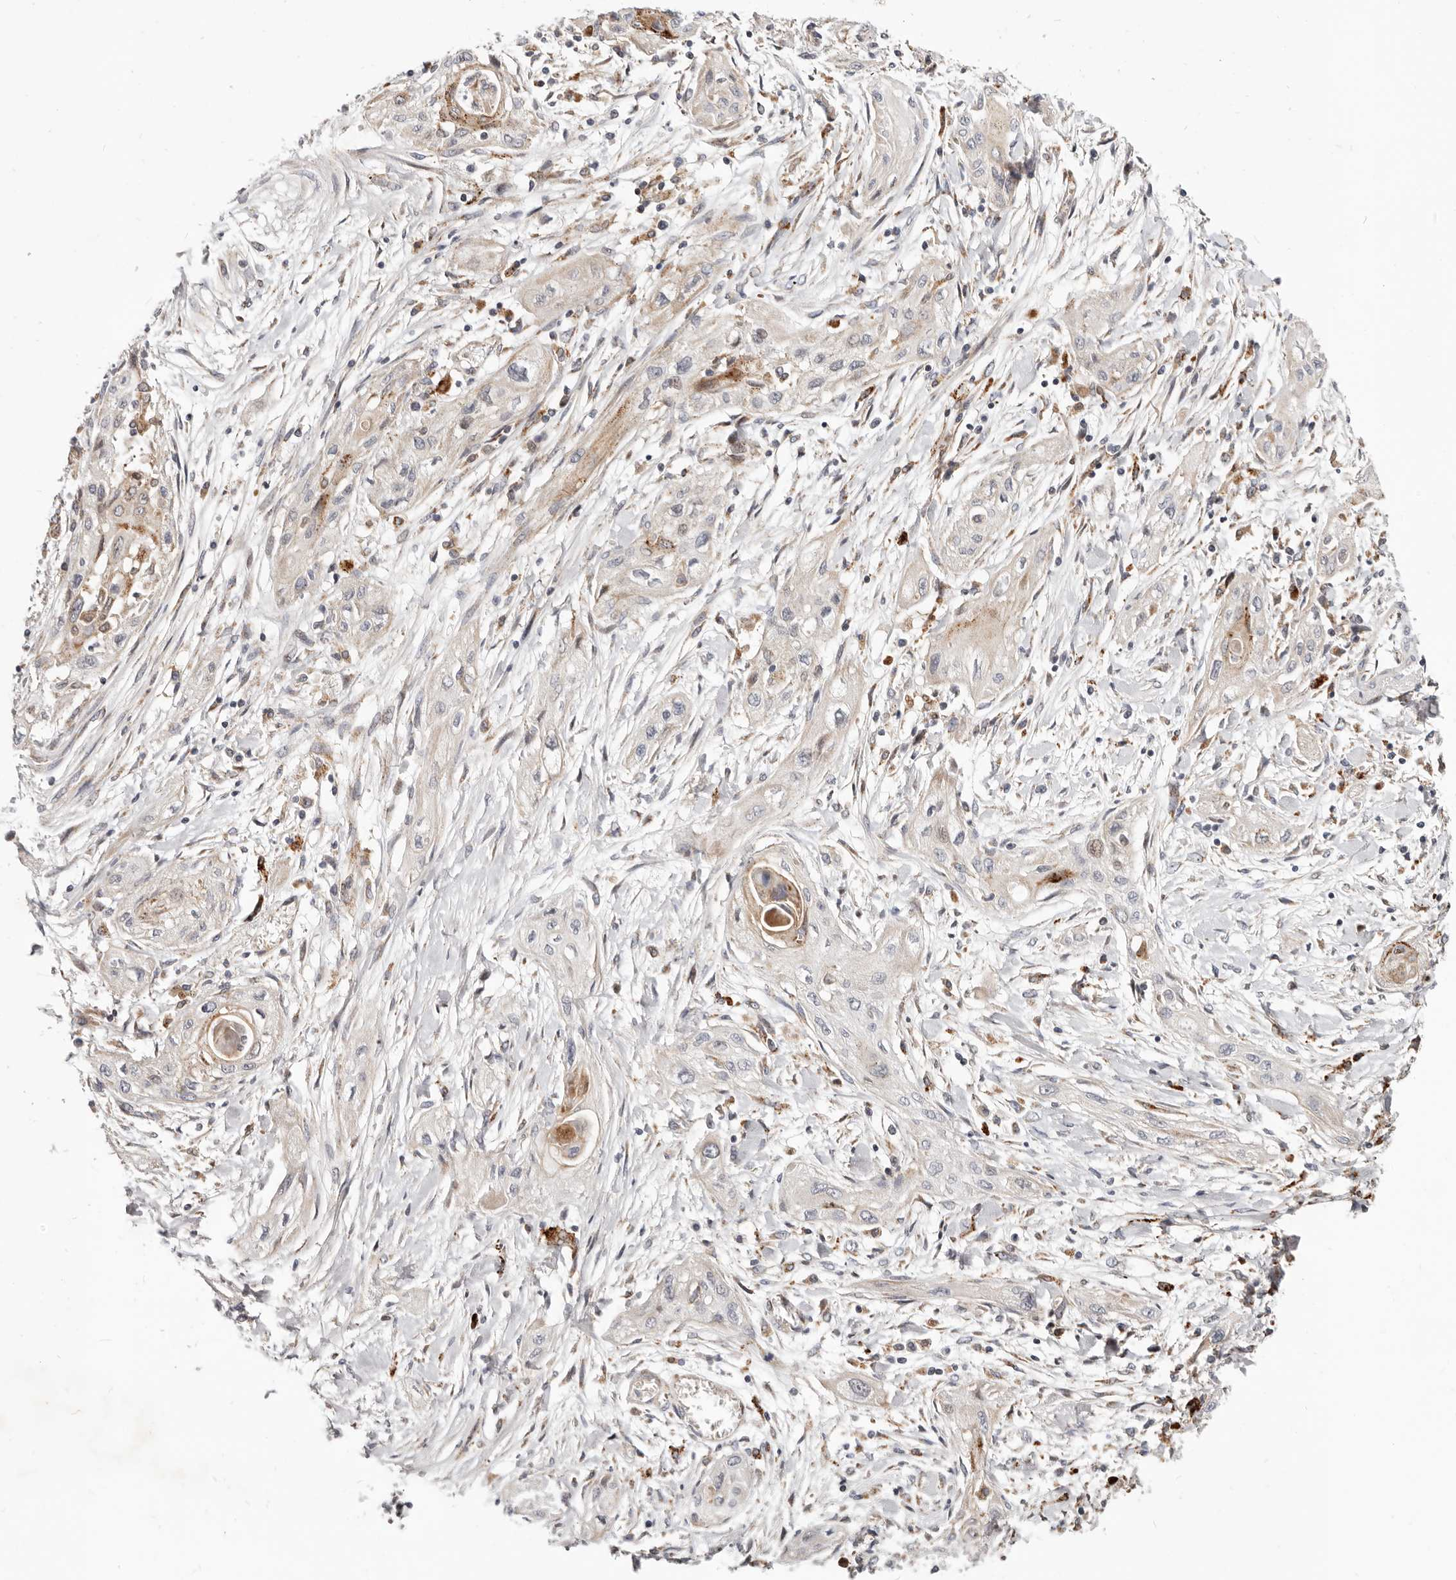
{"staining": {"intensity": "weak", "quantity": "<25%", "location": "cytoplasmic/membranous"}, "tissue": "lung cancer", "cell_type": "Tumor cells", "image_type": "cancer", "snomed": [{"axis": "morphology", "description": "Squamous cell carcinoma, NOS"}, {"axis": "topography", "description": "Lung"}], "caption": "The immunohistochemistry (IHC) image has no significant positivity in tumor cells of lung squamous cell carcinoma tissue. (DAB (3,3'-diaminobenzidine) immunohistochemistry visualized using brightfield microscopy, high magnification).", "gene": "TOR3A", "patient": {"sex": "female", "age": 47}}